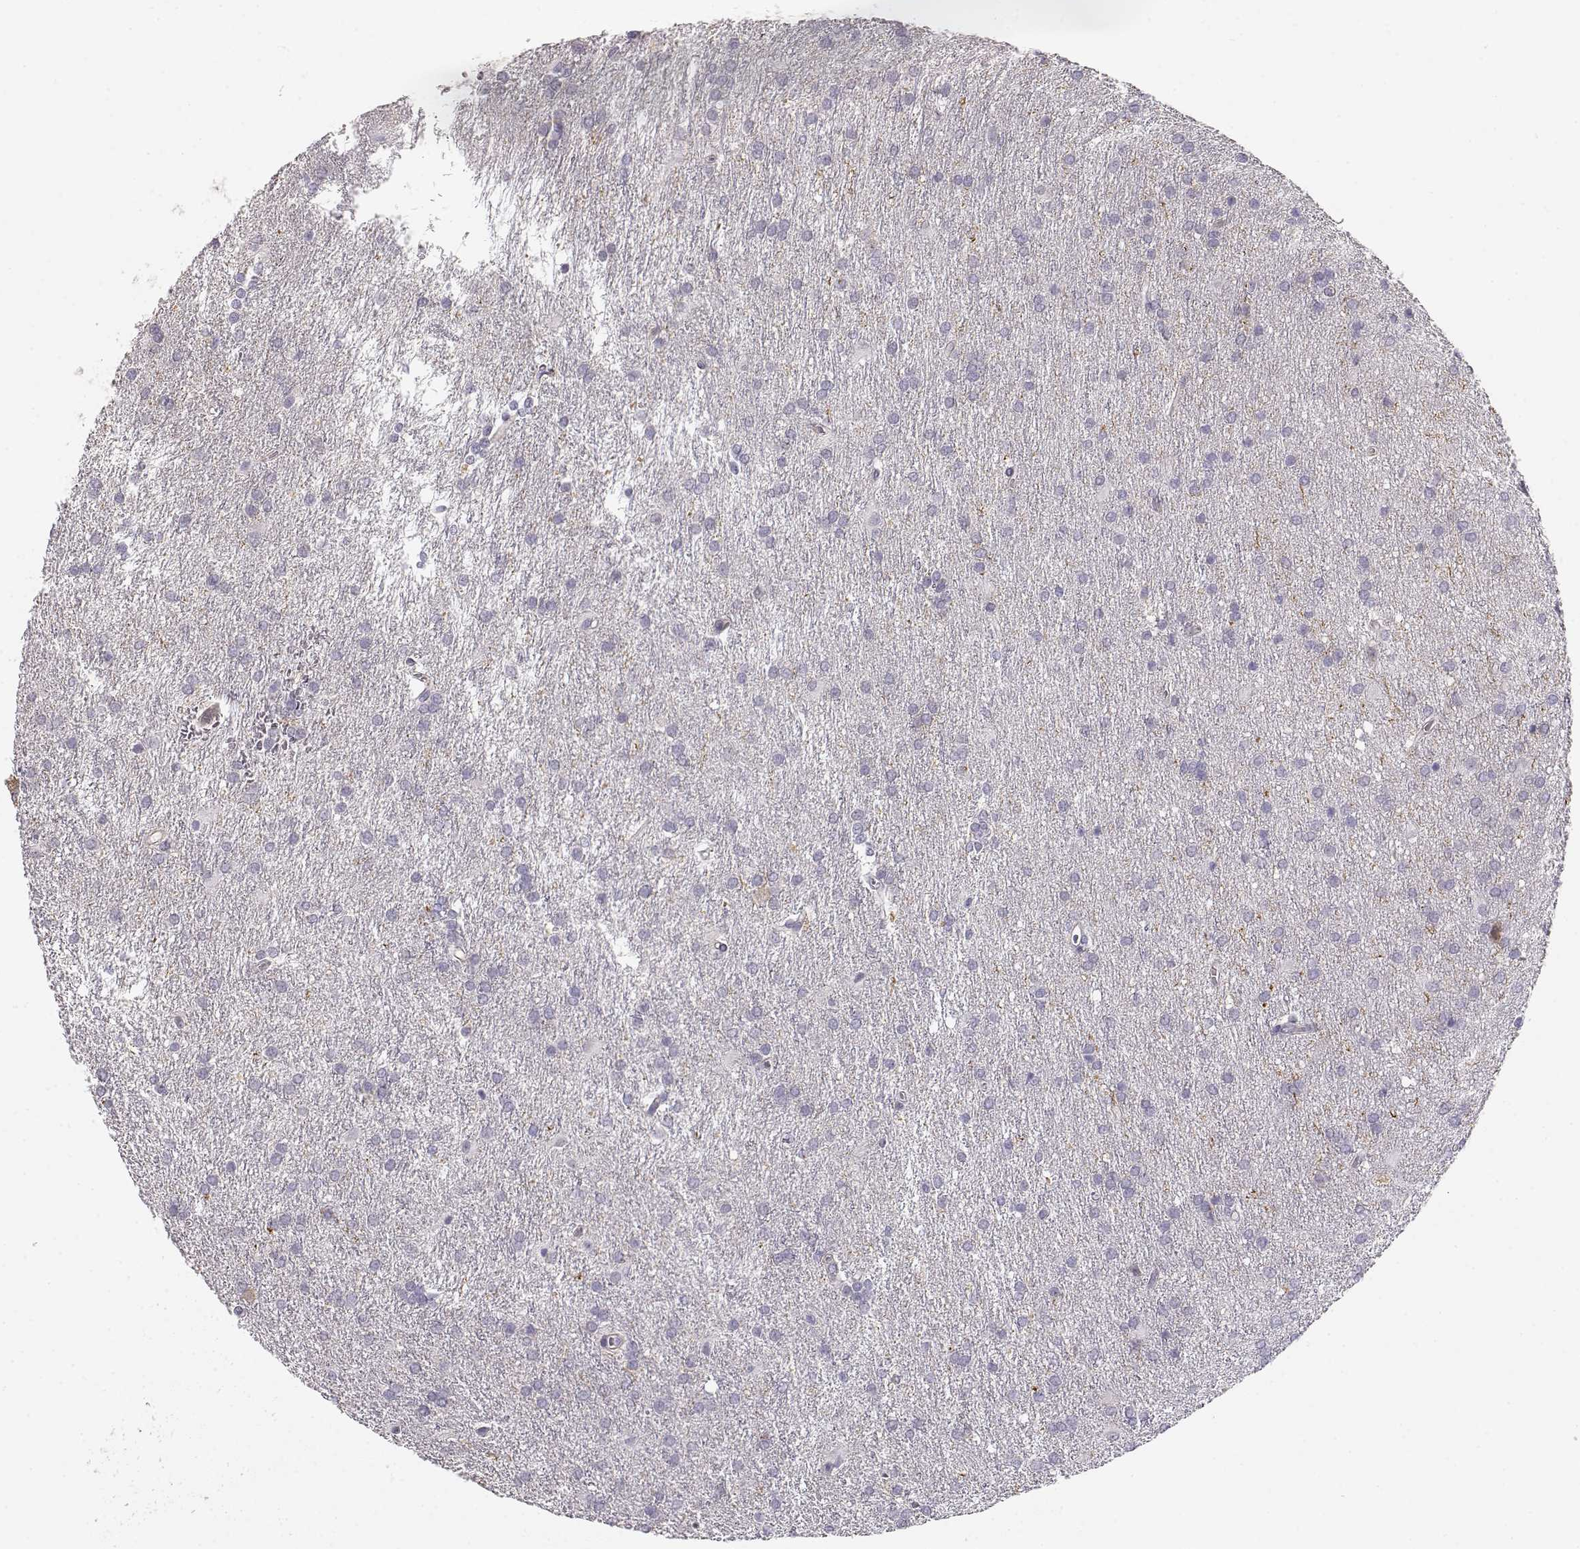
{"staining": {"intensity": "negative", "quantity": "none", "location": "none"}, "tissue": "glioma", "cell_type": "Tumor cells", "image_type": "cancer", "snomed": [{"axis": "morphology", "description": "Glioma, malignant, Low grade"}, {"axis": "topography", "description": "Brain"}], "caption": "A photomicrograph of human glioma is negative for staining in tumor cells.", "gene": "DAPL1", "patient": {"sex": "female", "age": 32}}